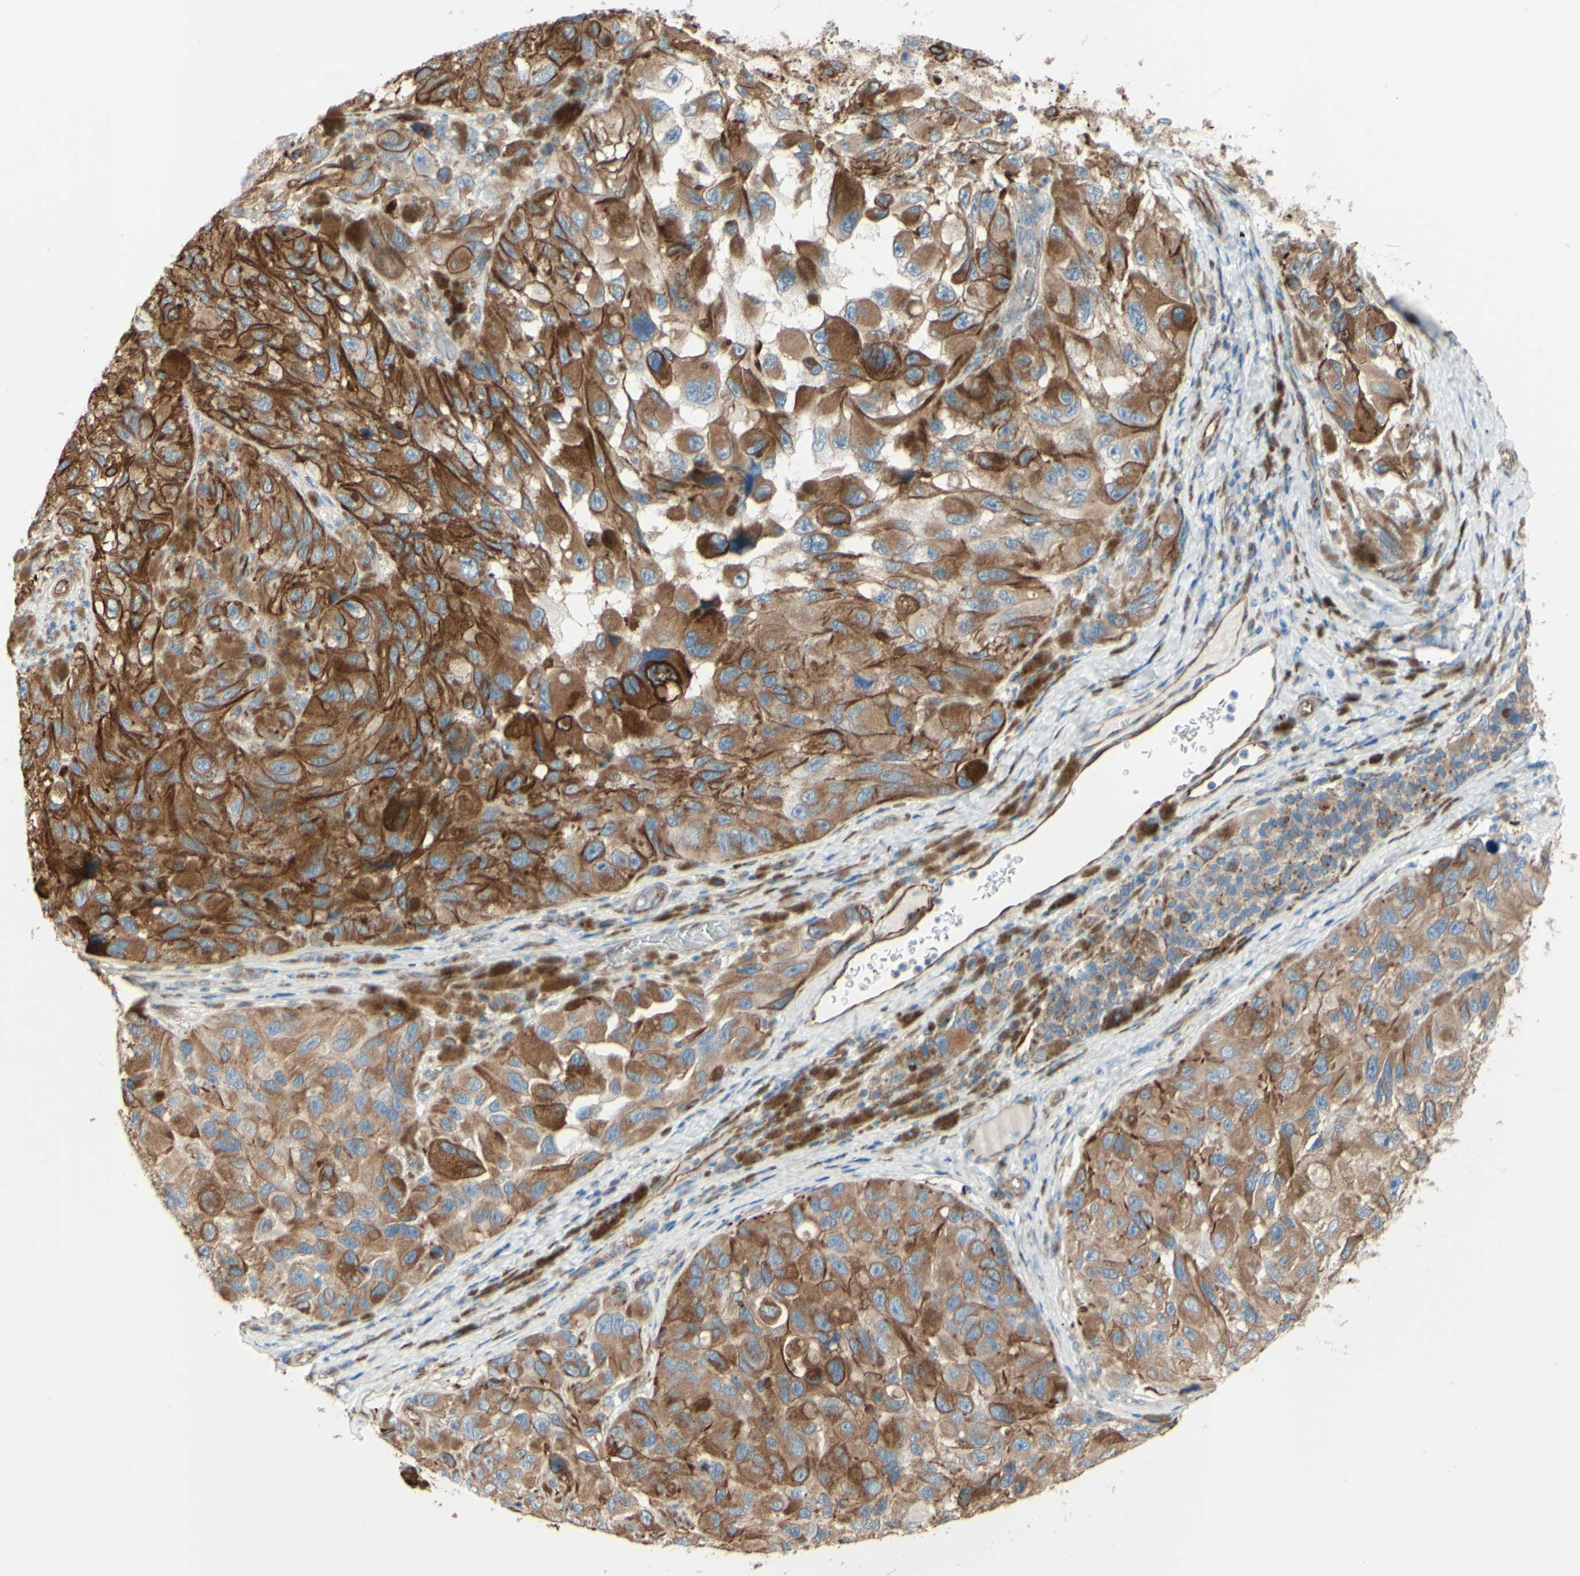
{"staining": {"intensity": "moderate", "quantity": ">75%", "location": "cytoplasmic/membranous"}, "tissue": "melanoma", "cell_type": "Tumor cells", "image_type": "cancer", "snomed": [{"axis": "morphology", "description": "Malignant melanoma, NOS"}, {"axis": "topography", "description": "Skin"}], "caption": "Protein staining displays moderate cytoplasmic/membranous staining in about >75% of tumor cells in malignant melanoma.", "gene": "ENDOD1", "patient": {"sex": "female", "age": 73}}